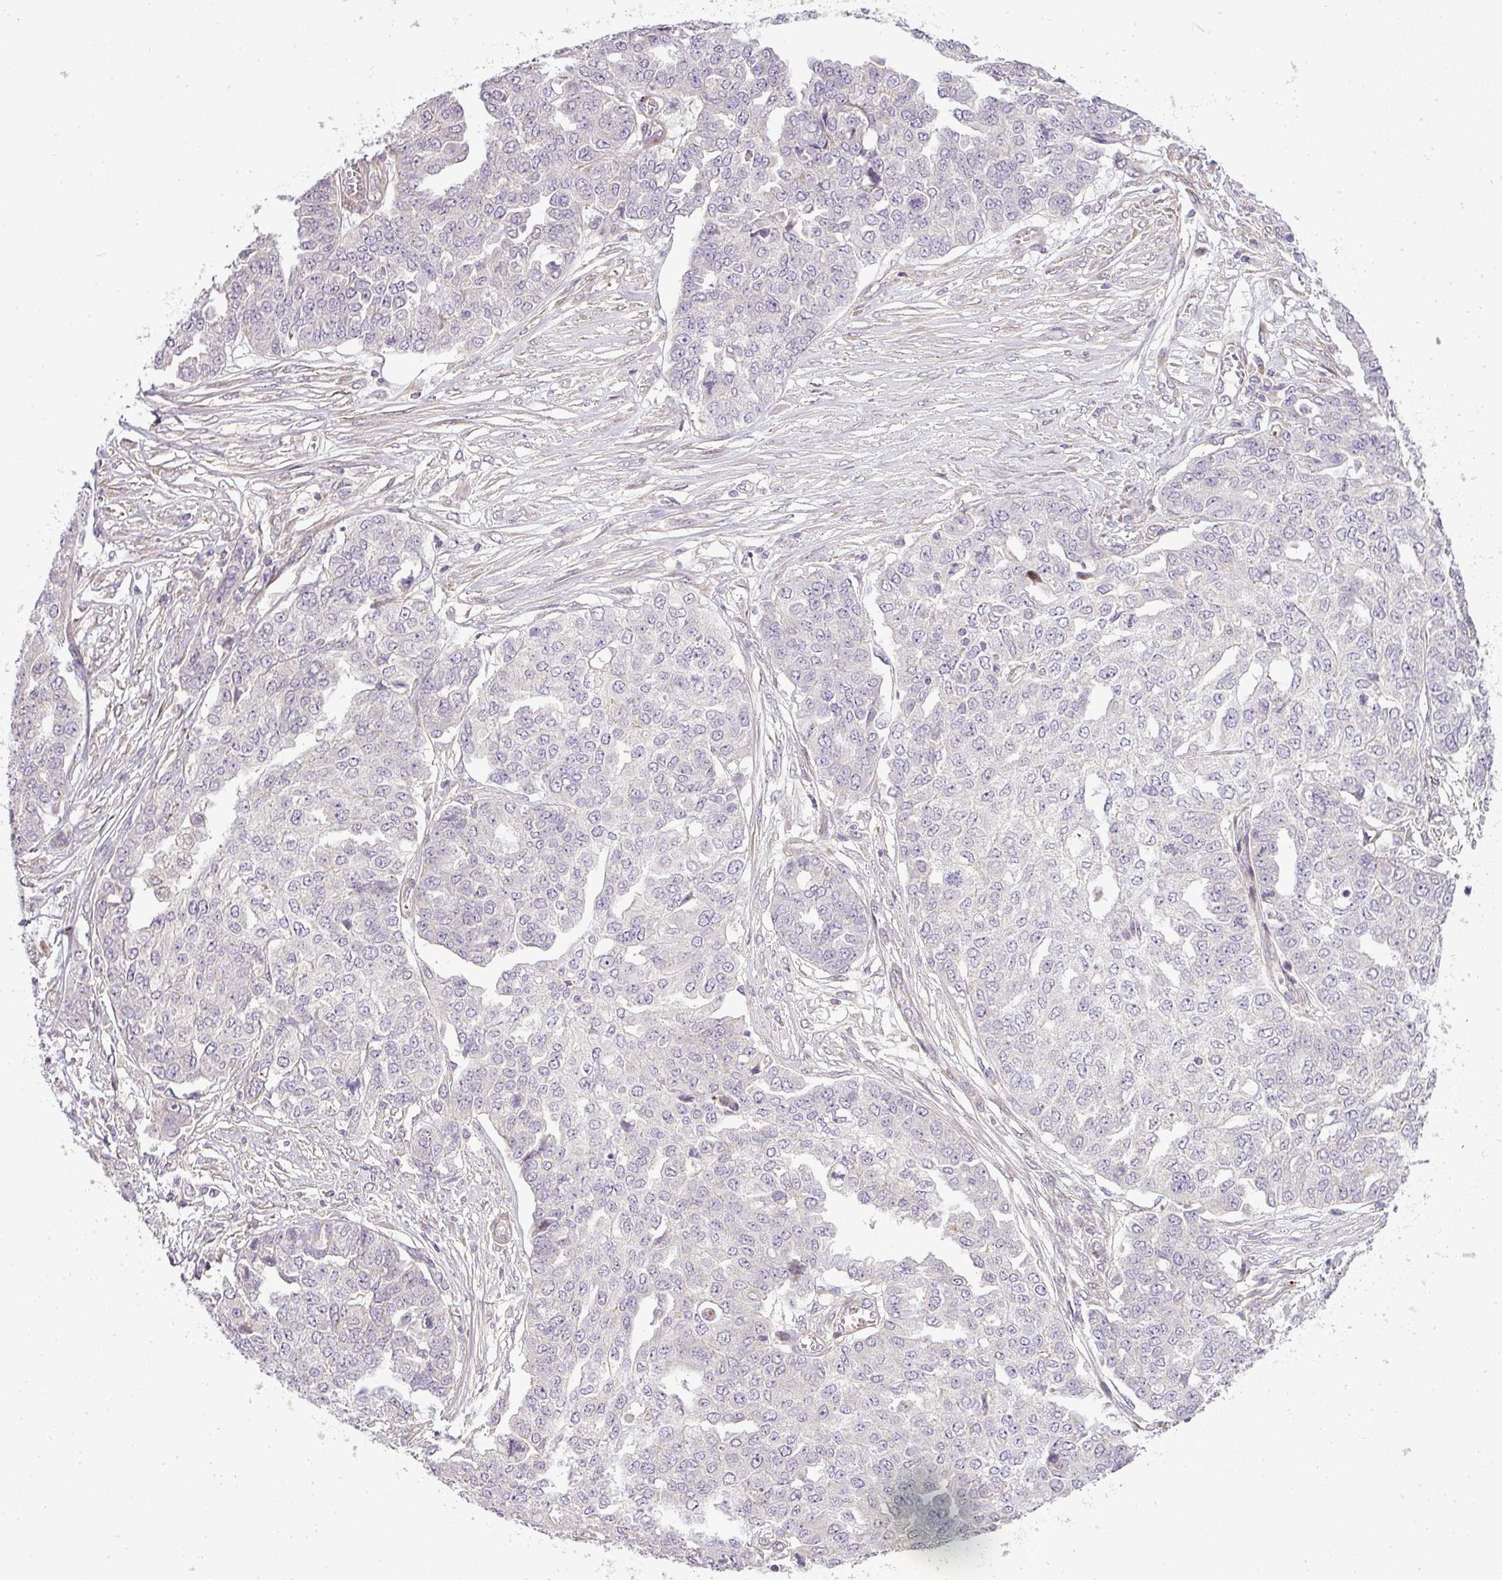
{"staining": {"intensity": "negative", "quantity": "none", "location": "none"}, "tissue": "ovarian cancer", "cell_type": "Tumor cells", "image_type": "cancer", "snomed": [{"axis": "morphology", "description": "Cystadenocarcinoma, serous, NOS"}, {"axis": "topography", "description": "Soft tissue"}, {"axis": "topography", "description": "Ovary"}], "caption": "Immunohistochemical staining of ovarian serous cystadenocarcinoma demonstrates no significant positivity in tumor cells.", "gene": "ZDHHC1", "patient": {"sex": "female", "age": 57}}